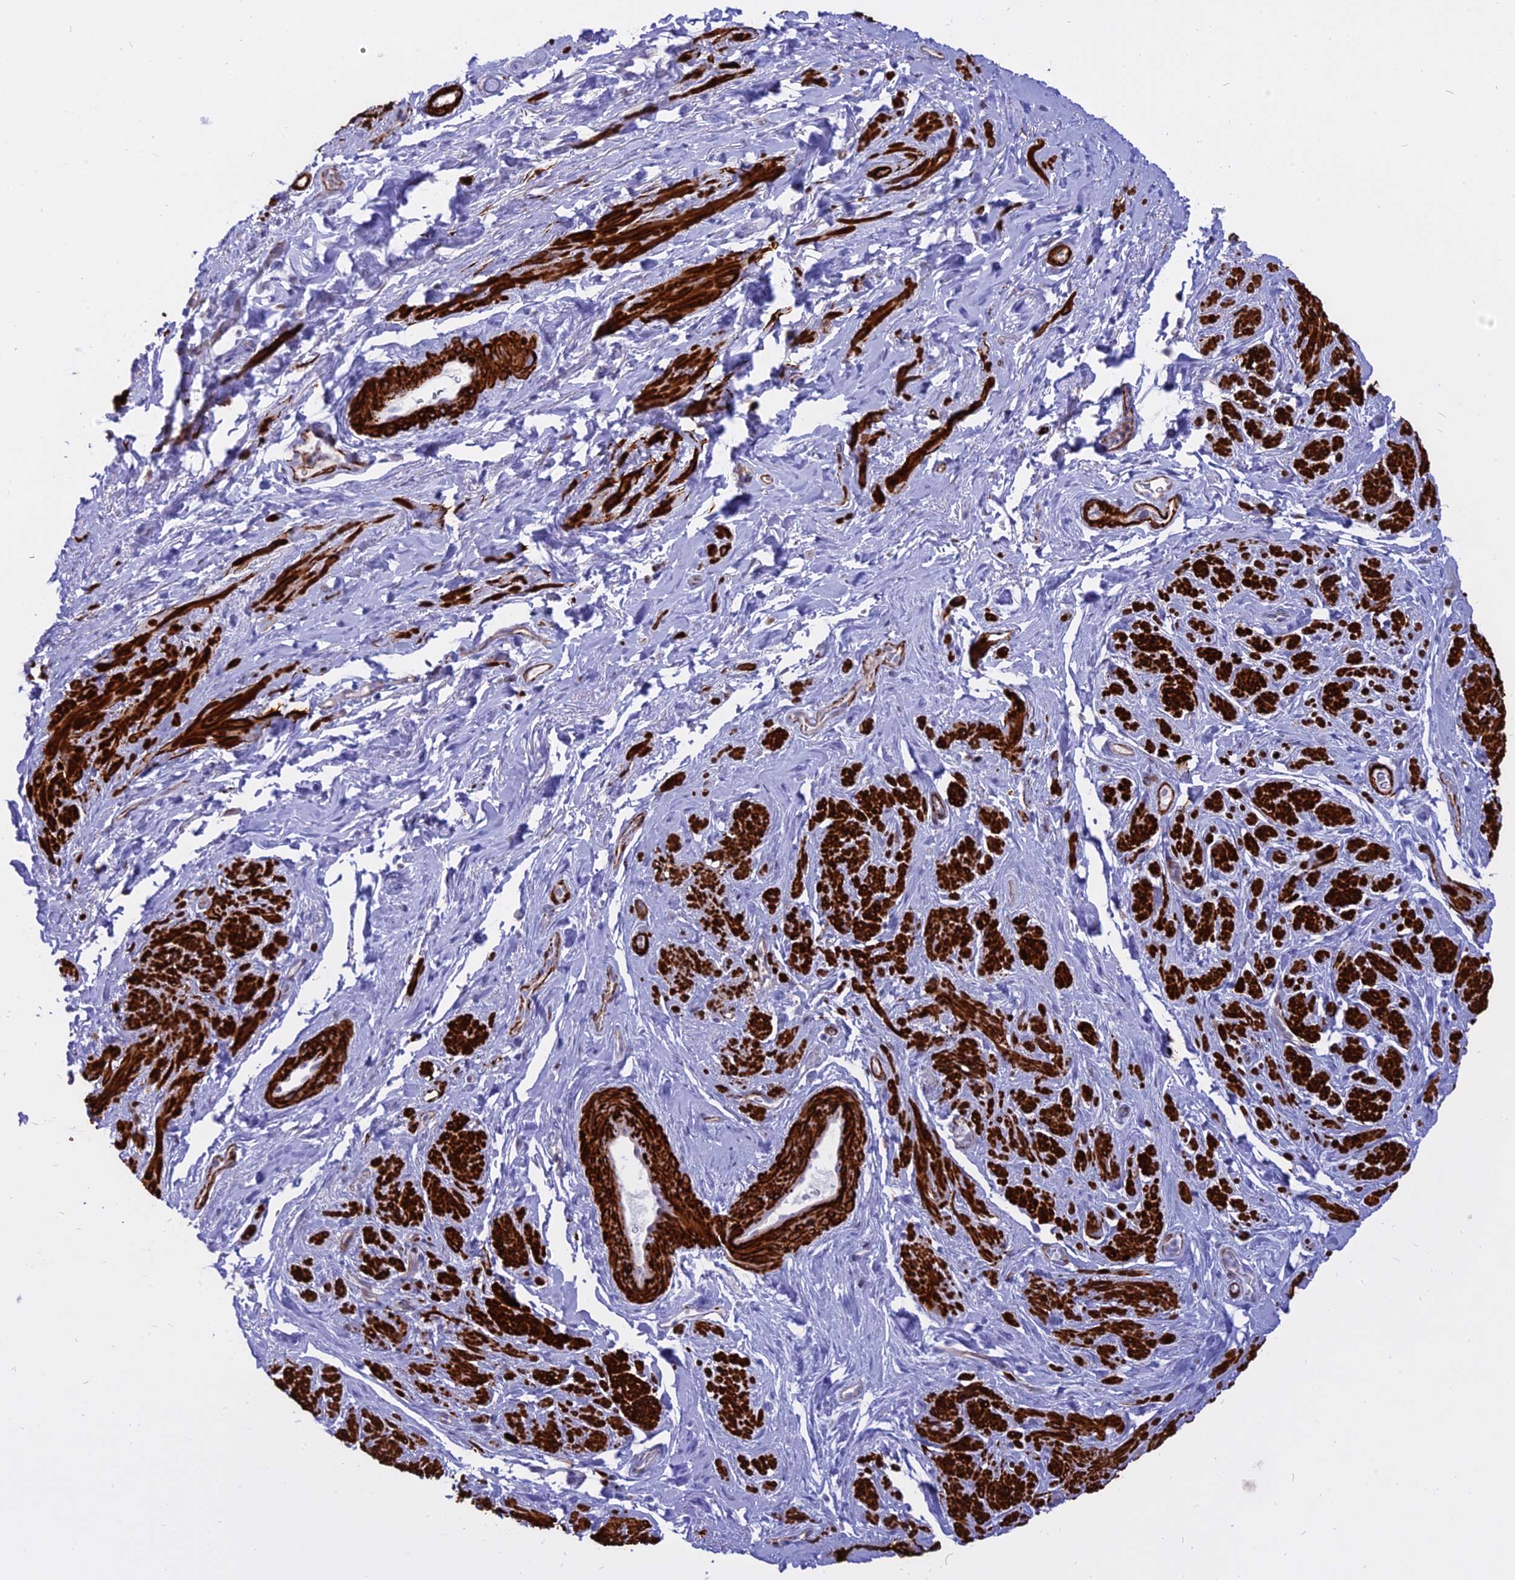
{"staining": {"intensity": "strong", "quantity": ">75%", "location": "cytoplasmic/membranous"}, "tissue": "smooth muscle", "cell_type": "Smooth muscle cells", "image_type": "normal", "snomed": [{"axis": "morphology", "description": "Normal tissue, NOS"}, {"axis": "topography", "description": "Smooth muscle"}, {"axis": "topography", "description": "Peripheral nerve tissue"}], "caption": "Smooth muscle was stained to show a protein in brown. There is high levels of strong cytoplasmic/membranous expression in approximately >75% of smooth muscle cells.", "gene": "CENPV", "patient": {"sex": "male", "age": 69}}